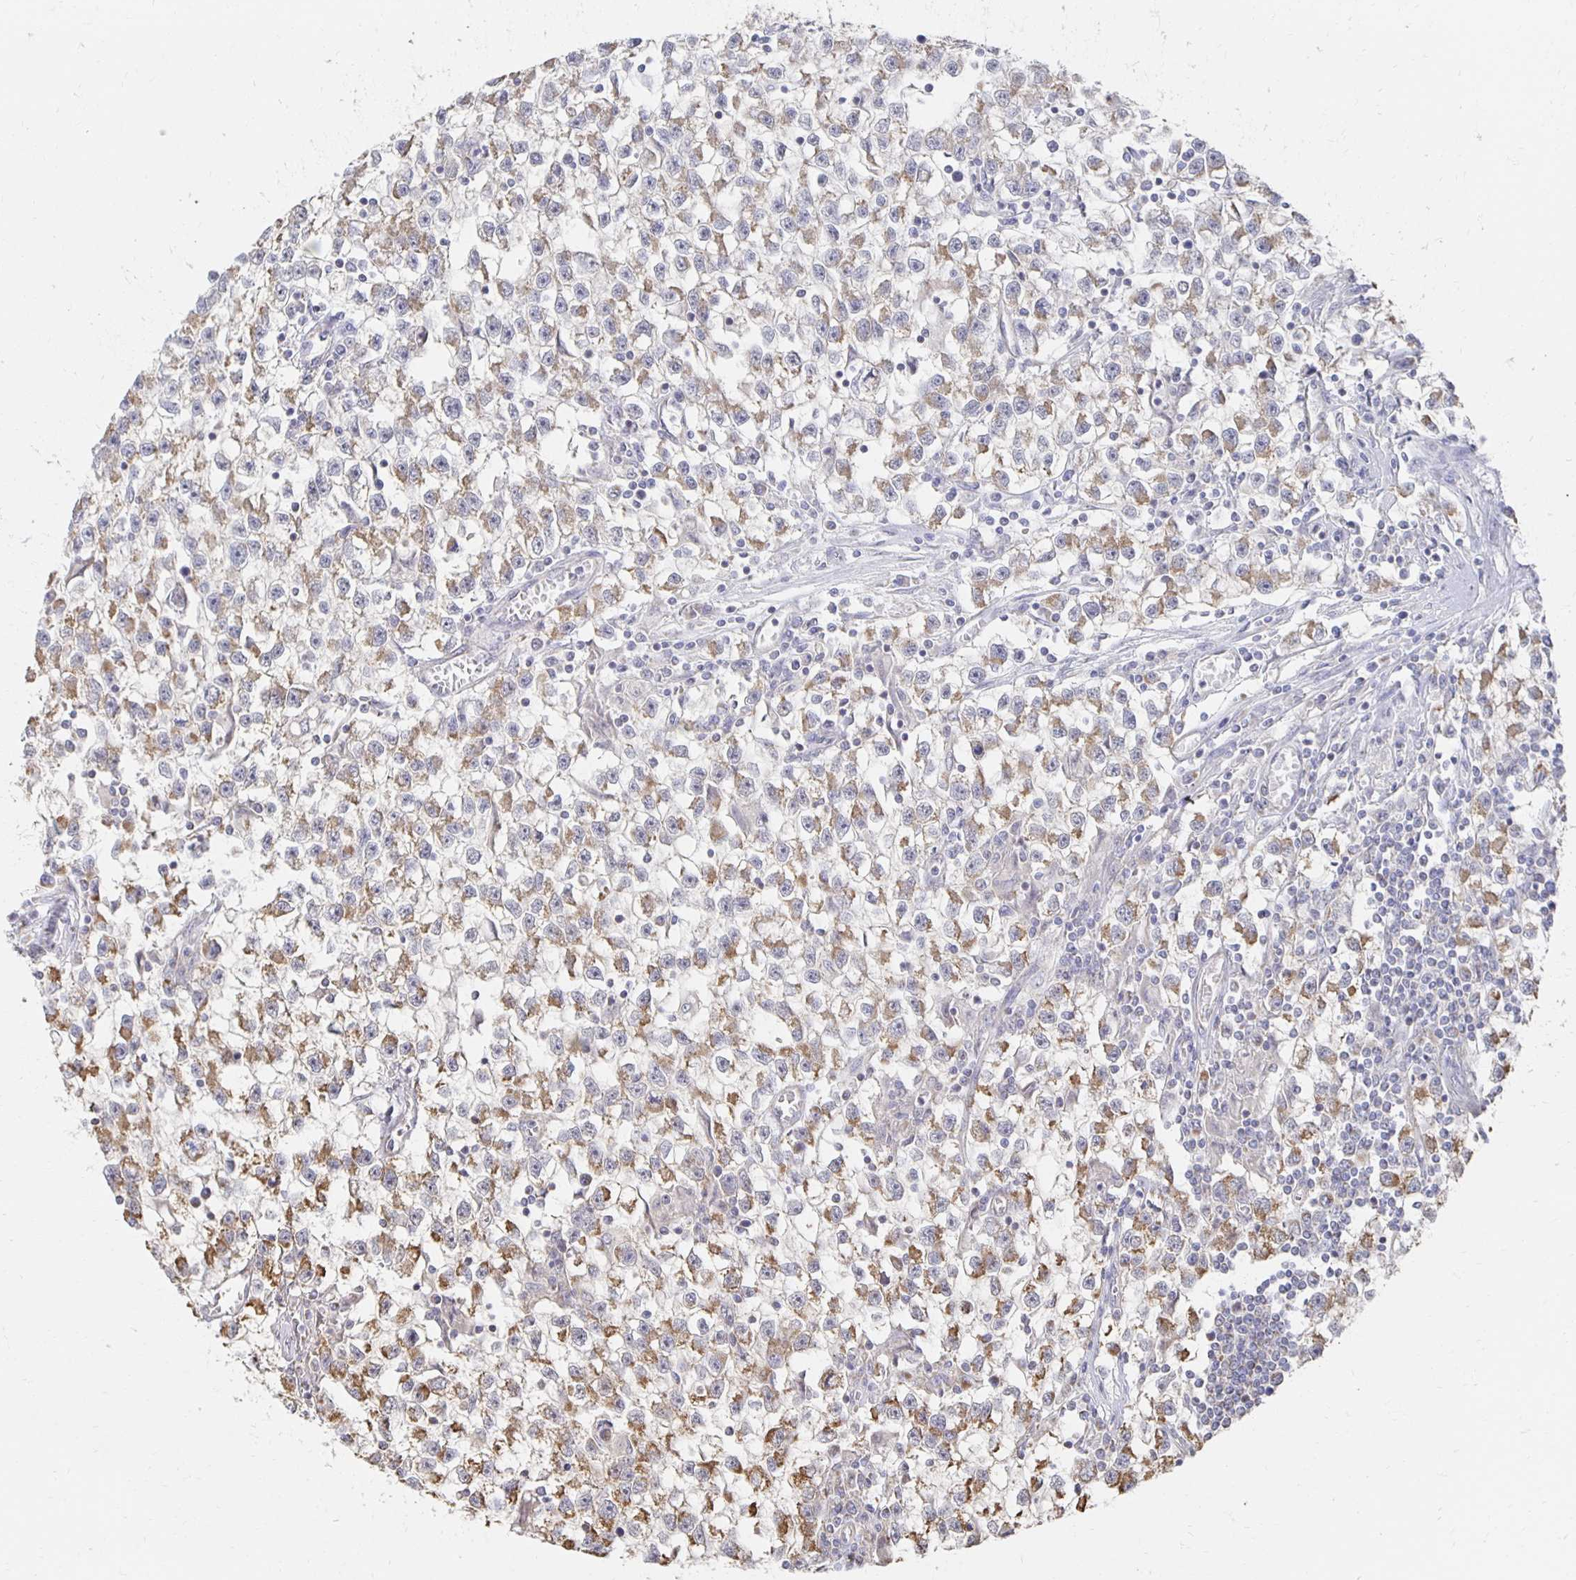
{"staining": {"intensity": "moderate", "quantity": ">75%", "location": "cytoplasmic/membranous"}, "tissue": "testis cancer", "cell_type": "Tumor cells", "image_type": "cancer", "snomed": [{"axis": "morphology", "description": "Seminoma, NOS"}, {"axis": "topography", "description": "Testis"}], "caption": "There is medium levels of moderate cytoplasmic/membranous positivity in tumor cells of testis seminoma, as demonstrated by immunohistochemical staining (brown color).", "gene": "NKX2-8", "patient": {"sex": "male", "age": 31}}